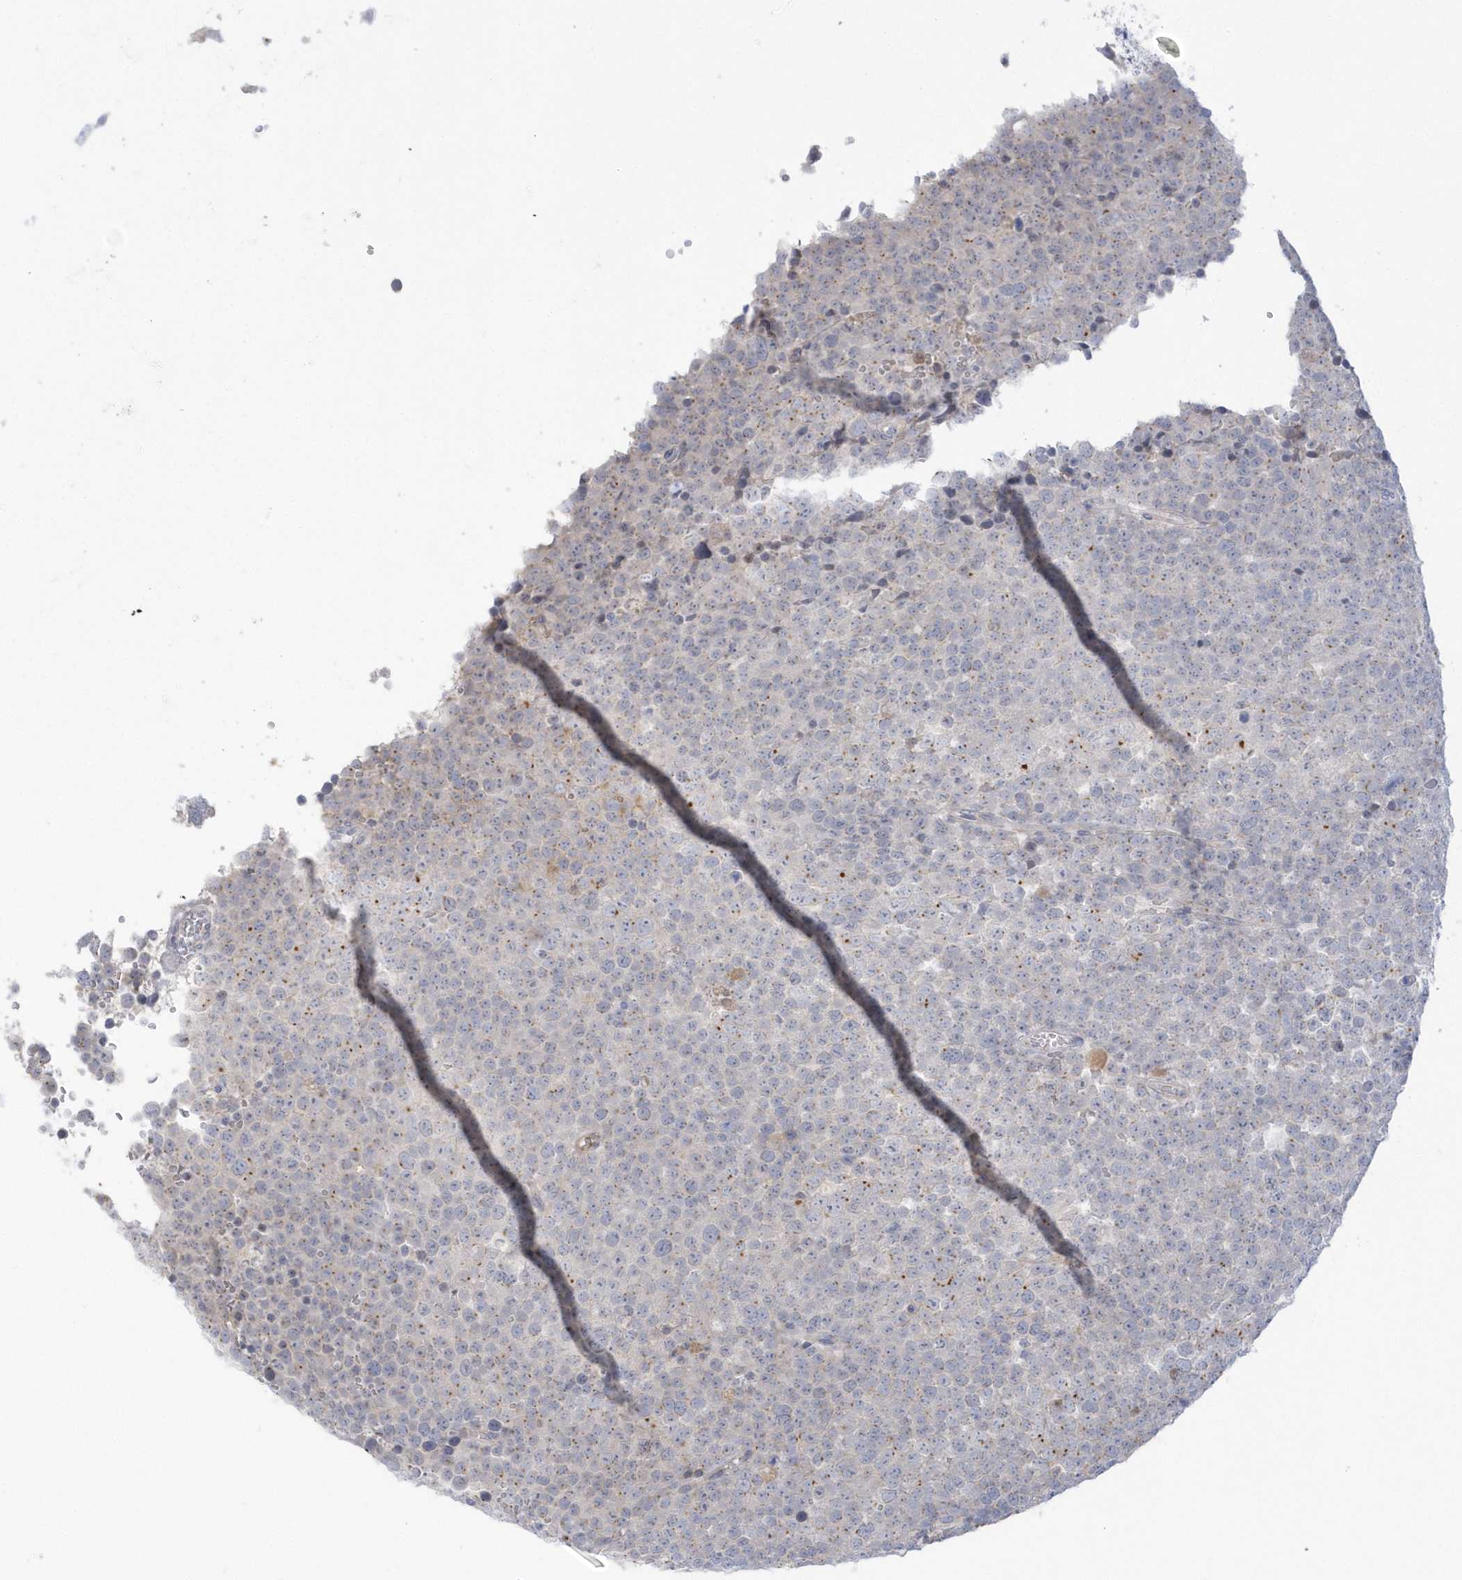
{"staining": {"intensity": "weak", "quantity": "25%-75%", "location": "cytoplasmic/membranous"}, "tissue": "testis cancer", "cell_type": "Tumor cells", "image_type": "cancer", "snomed": [{"axis": "morphology", "description": "Seminoma, NOS"}, {"axis": "topography", "description": "Testis"}], "caption": "Protein analysis of testis cancer tissue reveals weak cytoplasmic/membranous expression in about 25%-75% of tumor cells. The protein of interest is shown in brown color, while the nuclei are stained blue.", "gene": "SEMA3D", "patient": {"sex": "male", "age": 71}}